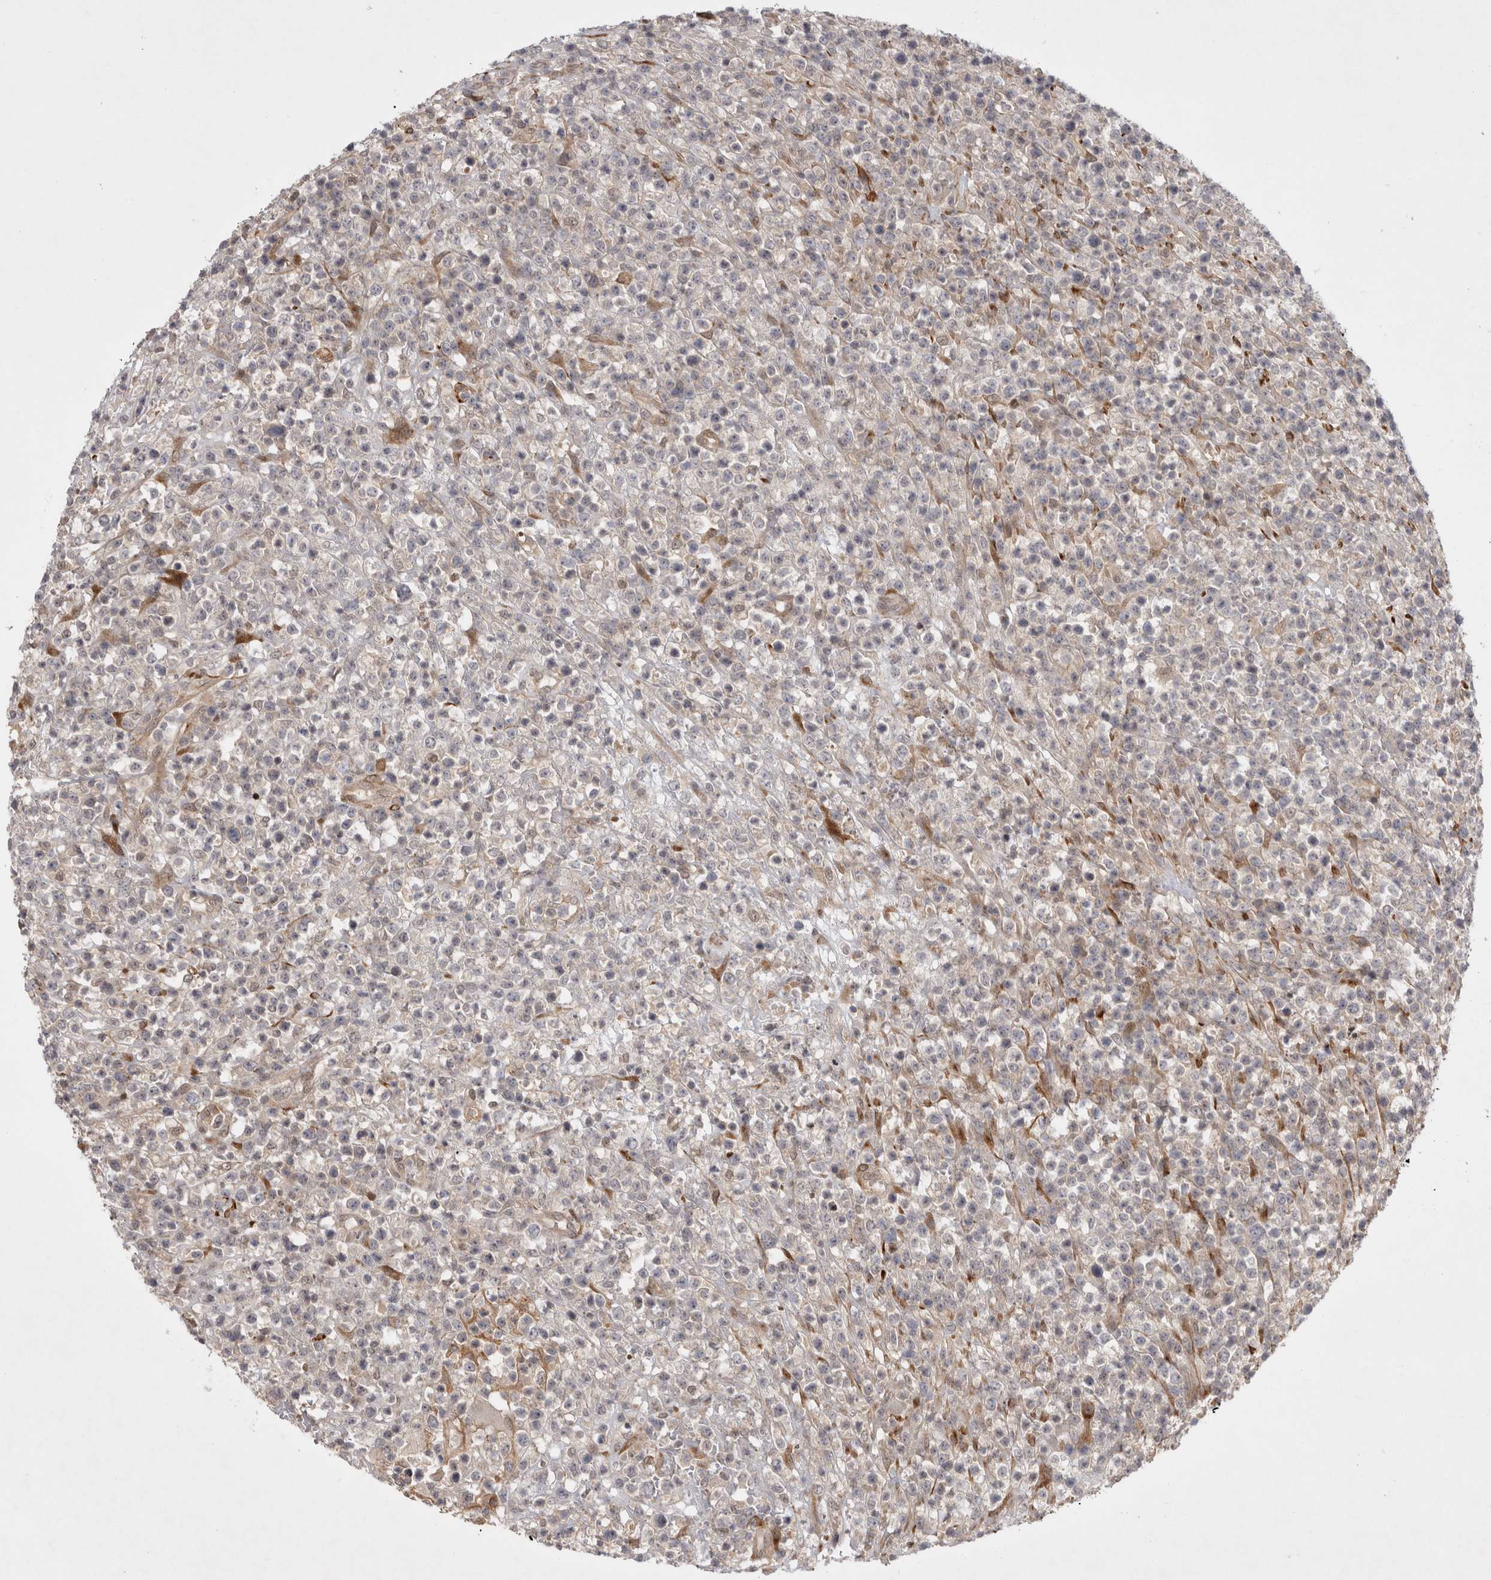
{"staining": {"intensity": "negative", "quantity": "none", "location": "none"}, "tissue": "lymphoma", "cell_type": "Tumor cells", "image_type": "cancer", "snomed": [{"axis": "morphology", "description": "Malignant lymphoma, non-Hodgkin's type, High grade"}, {"axis": "topography", "description": "Colon"}], "caption": "Immunohistochemistry (IHC) of malignant lymphoma, non-Hodgkin's type (high-grade) exhibits no expression in tumor cells.", "gene": "ZNF318", "patient": {"sex": "female", "age": 53}}